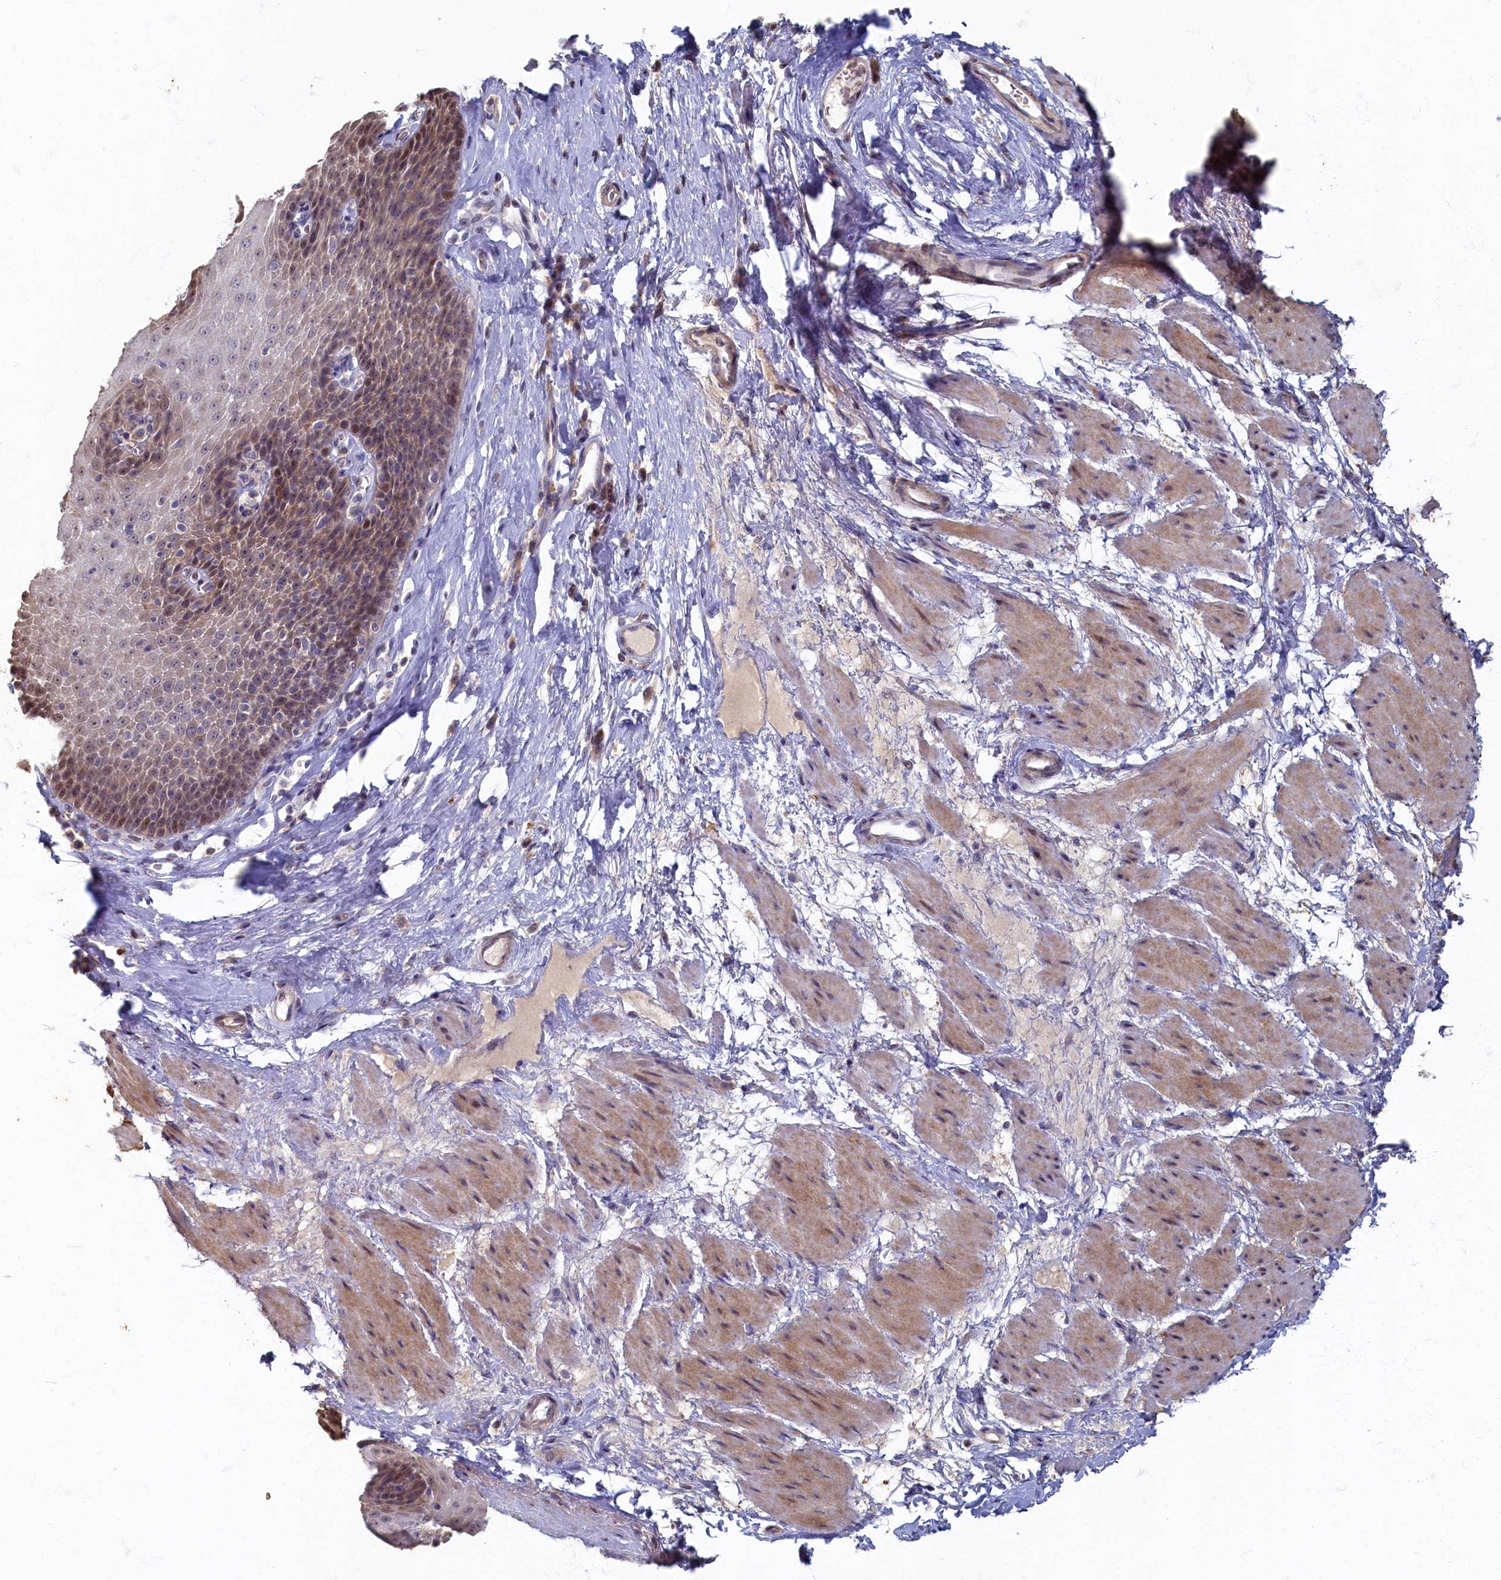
{"staining": {"intensity": "moderate", "quantity": "25%-75%", "location": "nuclear"}, "tissue": "esophagus", "cell_type": "Squamous epithelial cells", "image_type": "normal", "snomed": [{"axis": "morphology", "description": "Normal tissue, NOS"}, {"axis": "topography", "description": "Esophagus"}], "caption": "The micrograph shows staining of benign esophagus, revealing moderate nuclear protein positivity (brown color) within squamous epithelial cells.", "gene": "HUNK", "patient": {"sex": "female", "age": 61}}